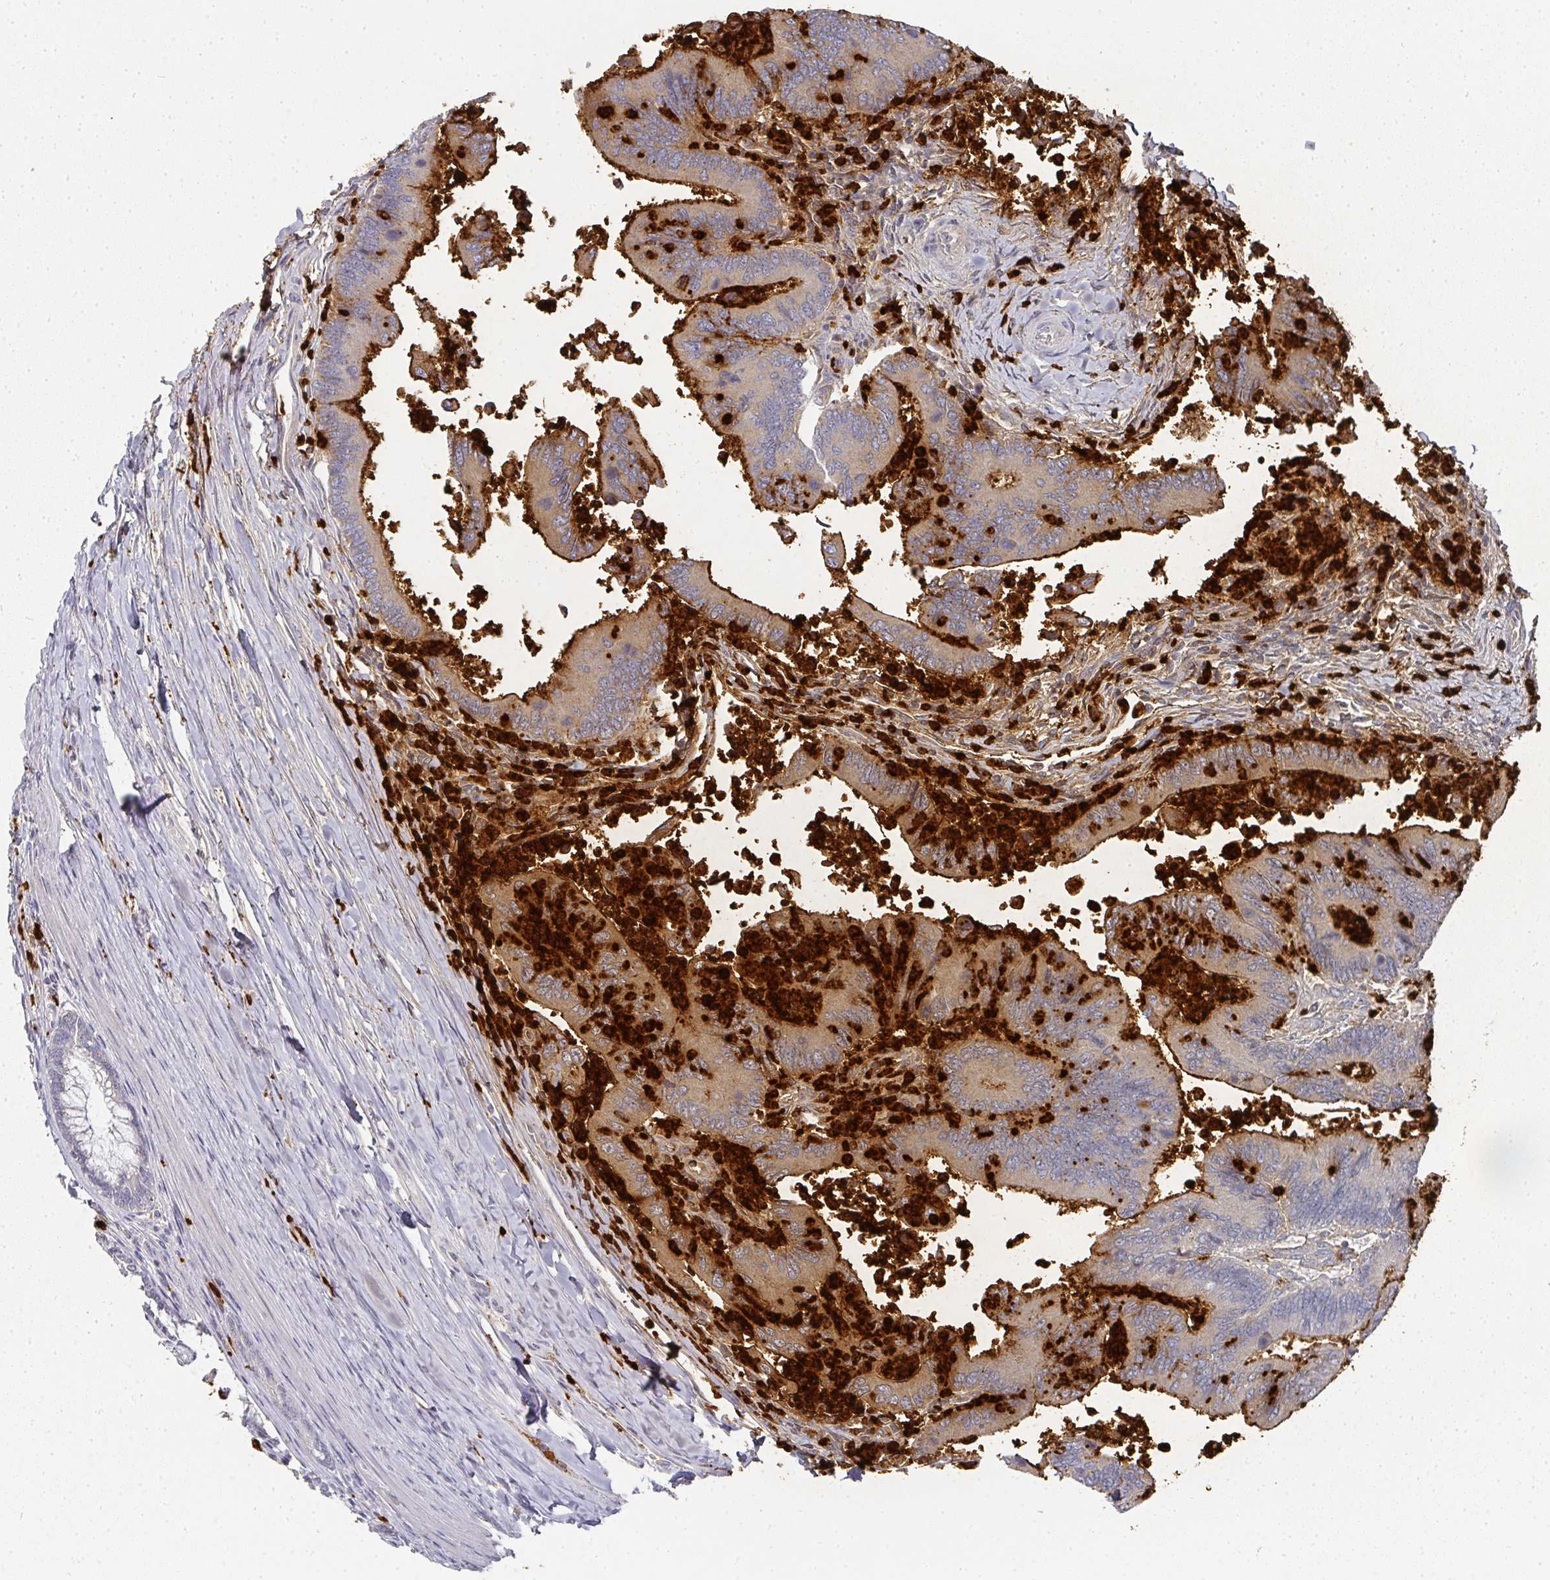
{"staining": {"intensity": "strong", "quantity": "<25%", "location": "cytoplasmic/membranous"}, "tissue": "colorectal cancer", "cell_type": "Tumor cells", "image_type": "cancer", "snomed": [{"axis": "morphology", "description": "Adenocarcinoma, NOS"}, {"axis": "topography", "description": "Colon"}], "caption": "High-magnification brightfield microscopy of colorectal cancer (adenocarcinoma) stained with DAB (3,3'-diaminobenzidine) (brown) and counterstained with hematoxylin (blue). tumor cells exhibit strong cytoplasmic/membranous expression is identified in approximately<25% of cells.", "gene": "CAMP", "patient": {"sex": "female", "age": 67}}